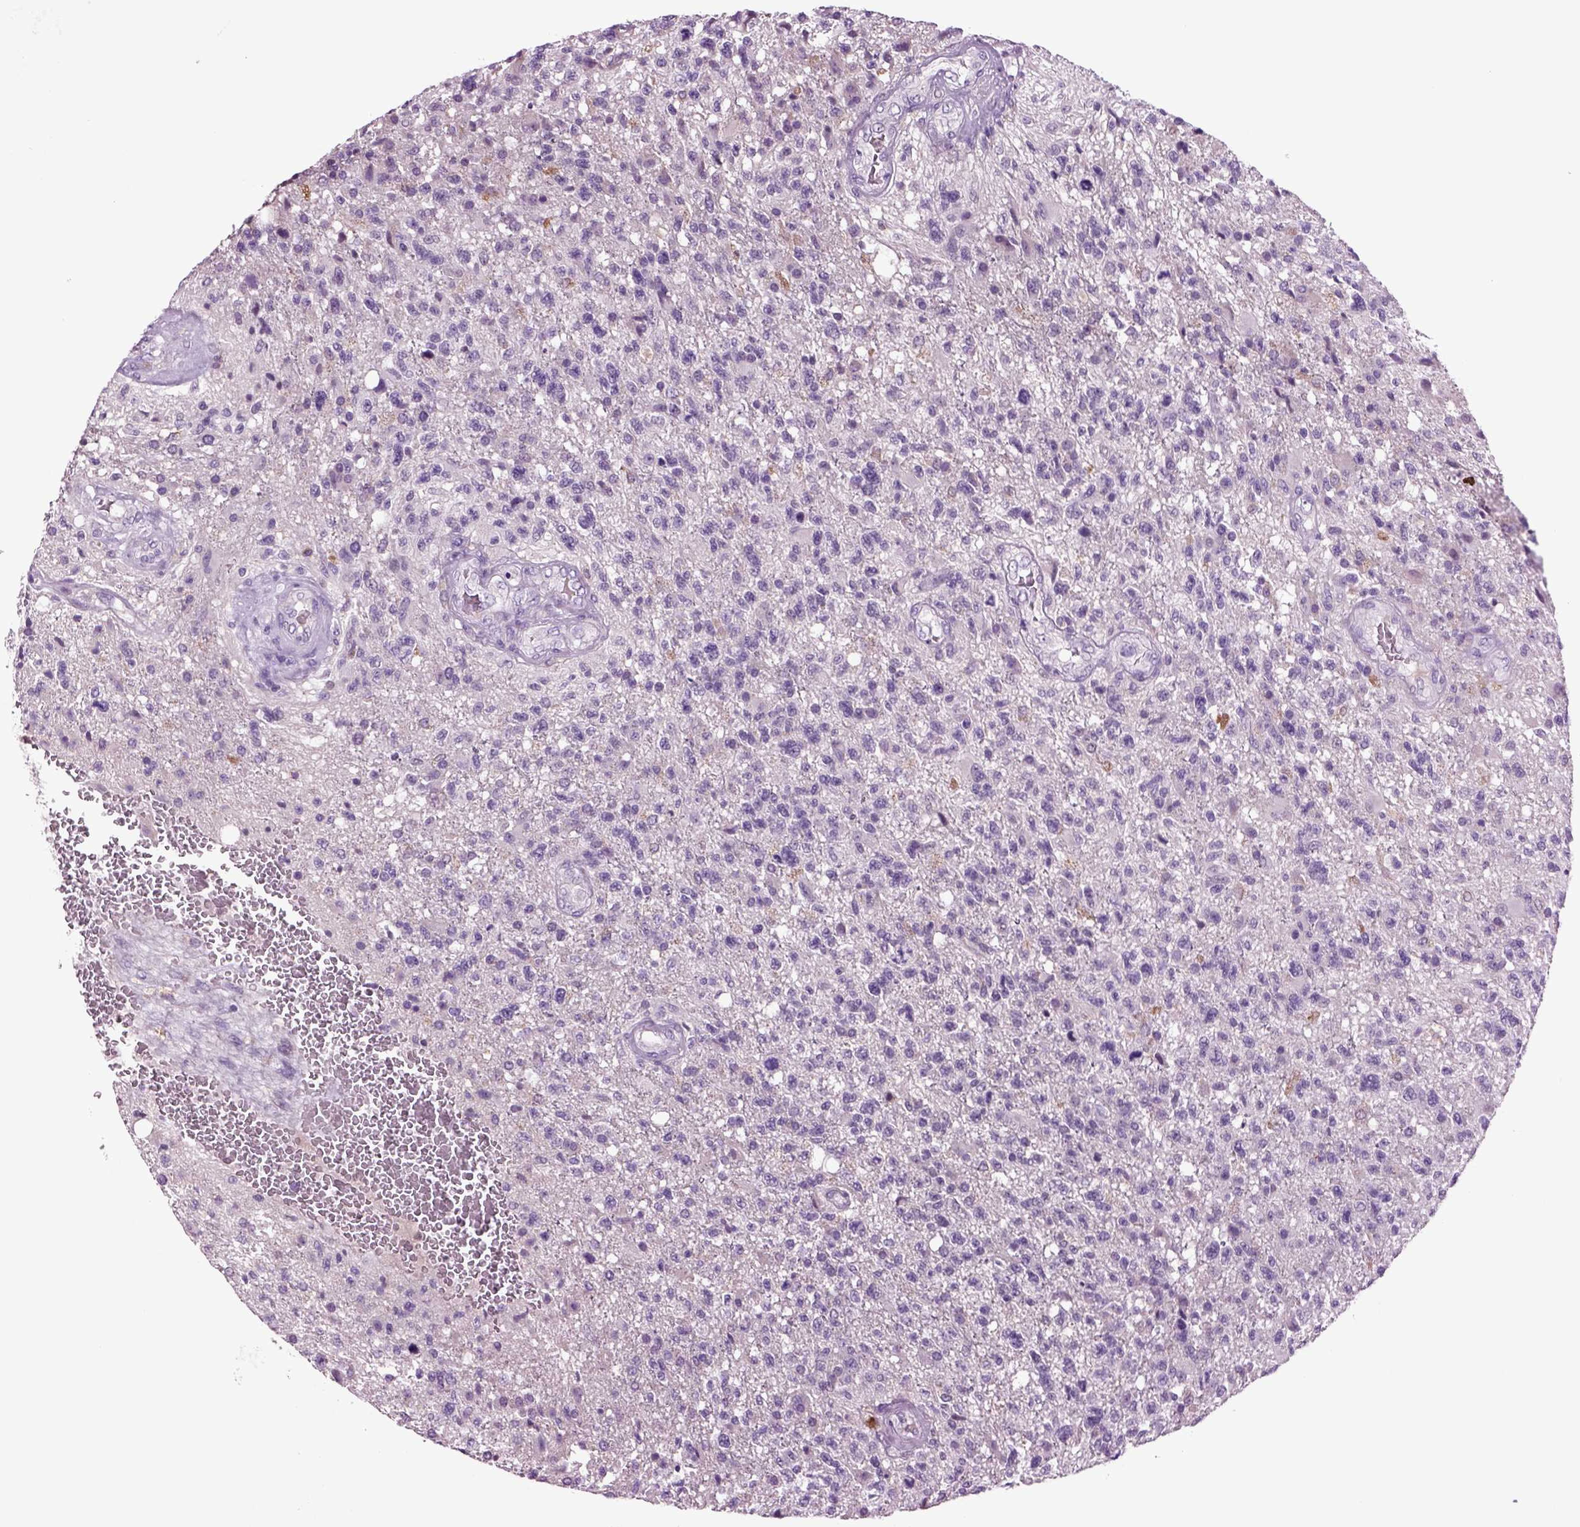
{"staining": {"intensity": "negative", "quantity": "none", "location": "none"}, "tissue": "glioma", "cell_type": "Tumor cells", "image_type": "cancer", "snomed": [{"axis": "morphology", "description": "Glioma, malignant, High grade"}, {"axis": "topography", "description": "Brain"}], "caption": "The histopathology image demonstrates no staining of tumor cells in malignant glioma (high-grade).", "gene": "FGF11", "patient": {"sex": "male", "age": 56}}